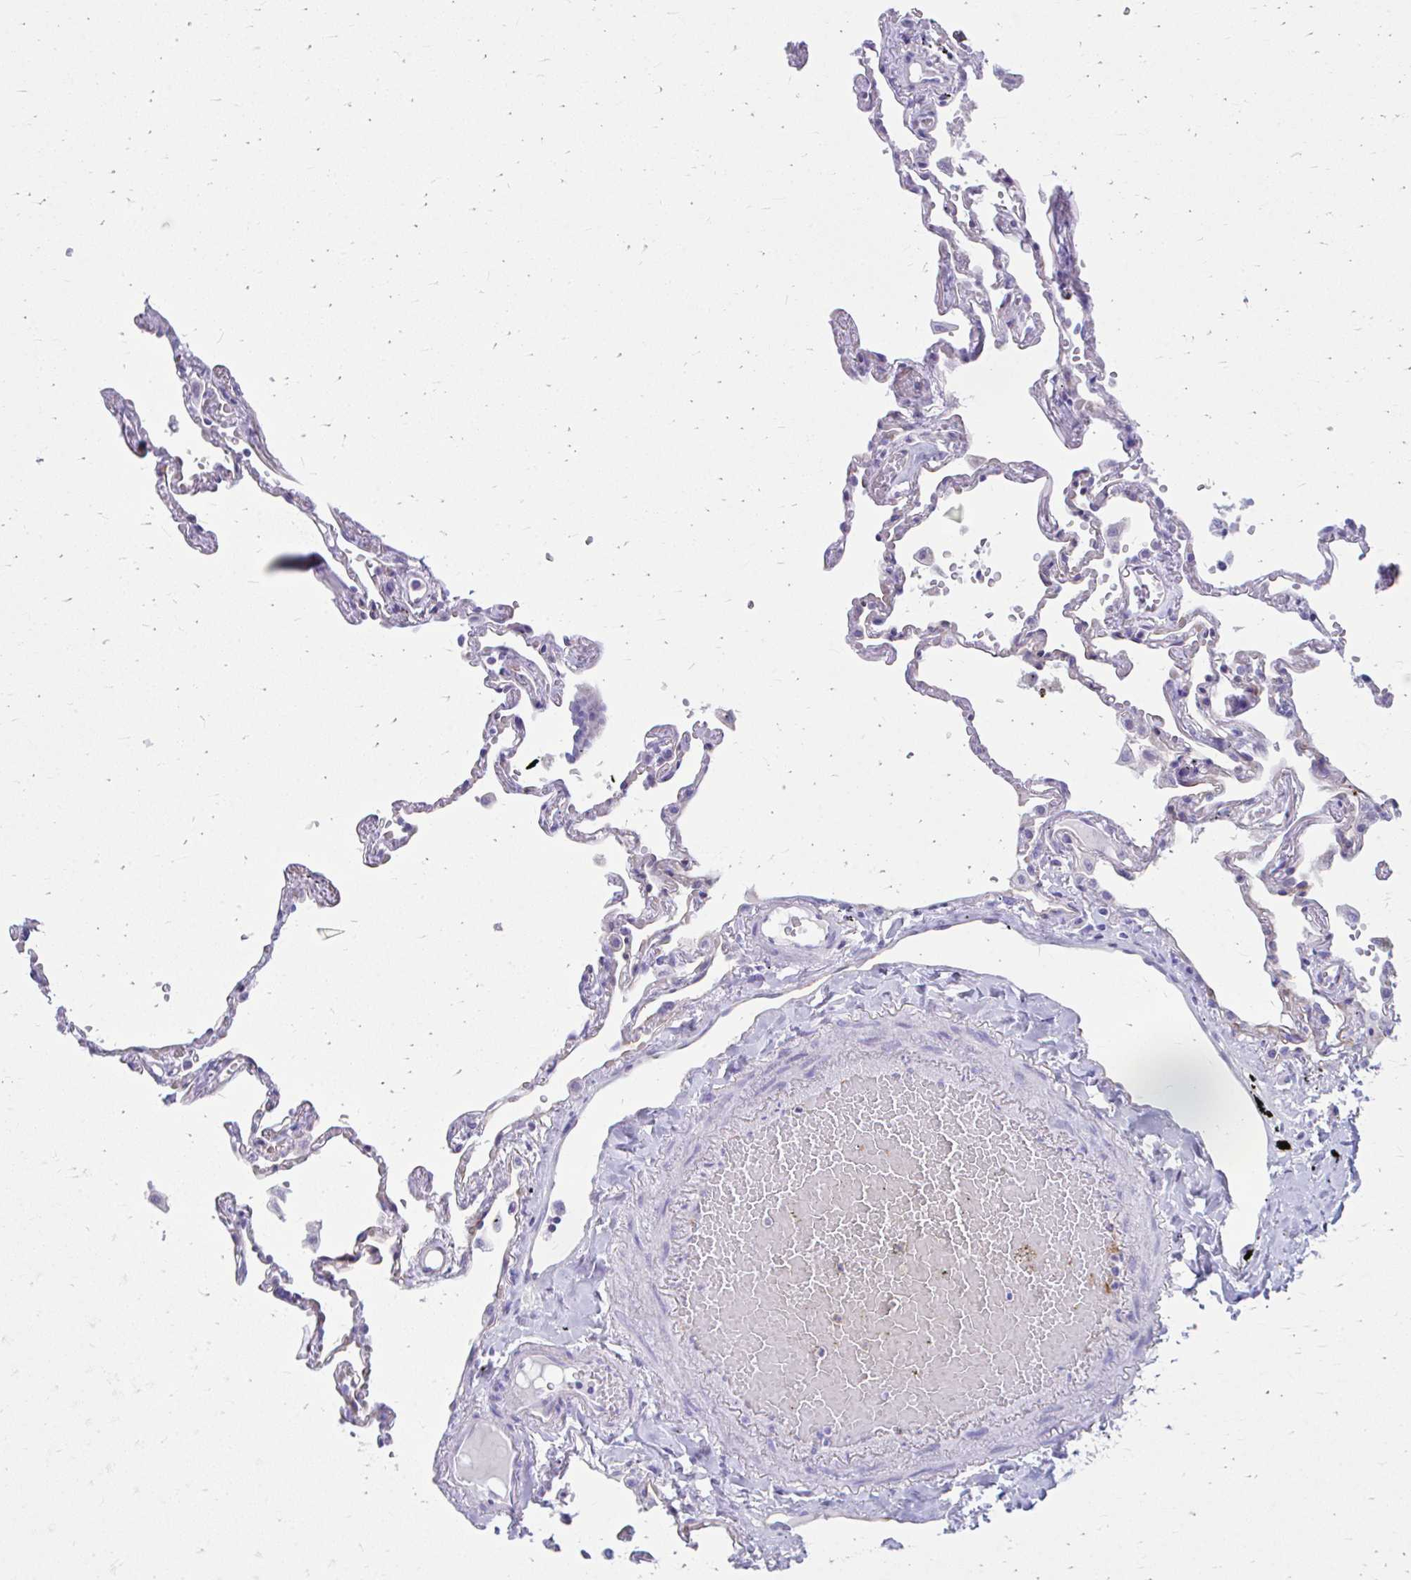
{"staining": {"intensity": "negative", "quantity": "none", "location": "none"}, "tissue": "lung", "cell_type": "Alveolar cells", "image_type": "normal", "snomed": [{"axis": "morphology", "description": "Normal tissue, NOS"}, {"axis": "topography", "description": "Lung"}], "caption": "High power microscopy histopathology image of an immunohistochemistry (IHC) photomicrograph of normal lung, revealing no significant positivity in alveolar cells.", "gene": "ENSG00000285953", "patient": {"sex": "female", "age": 67}}